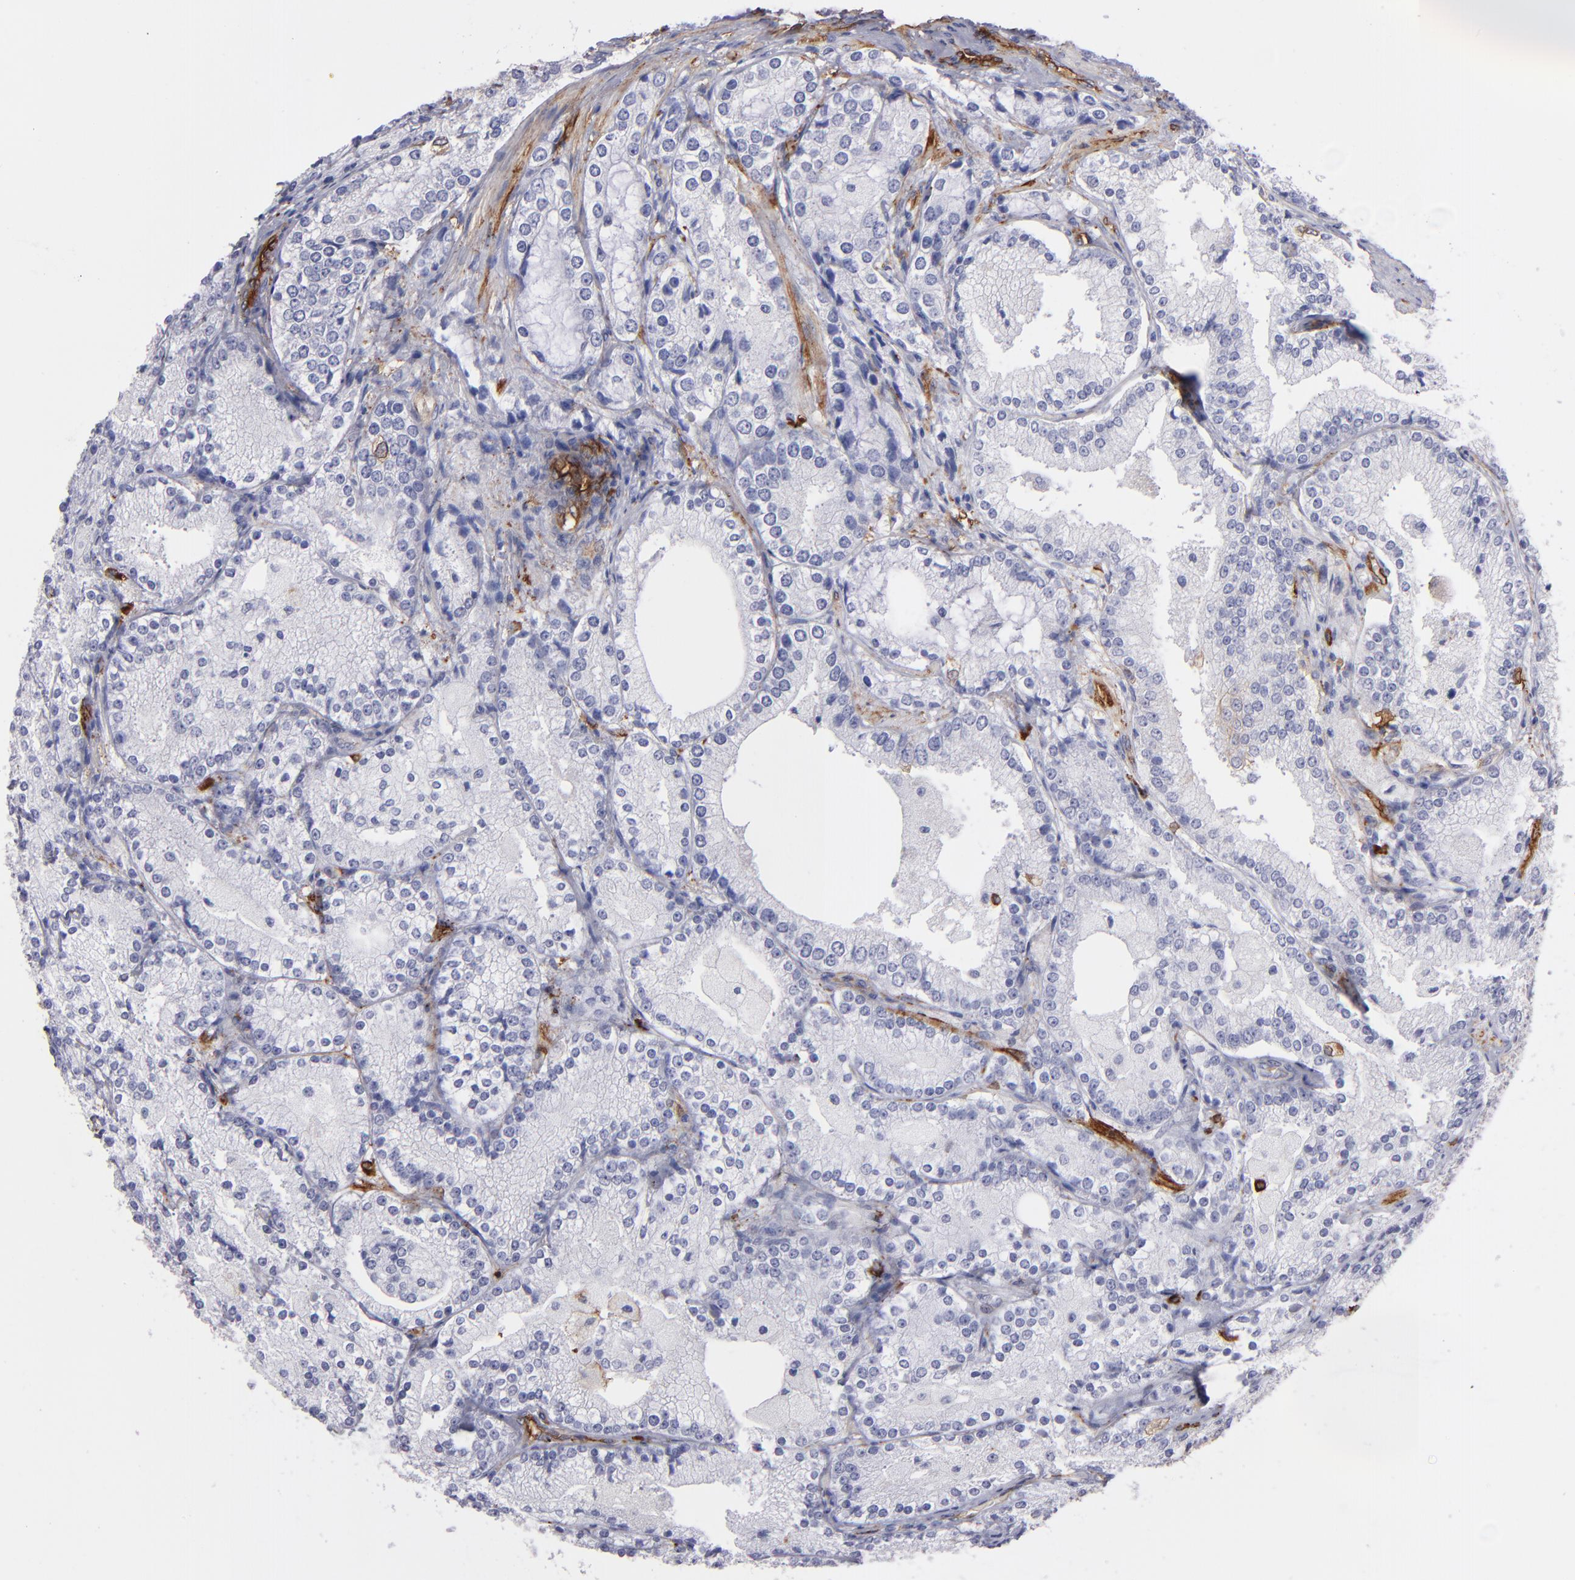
{"staining": {"intensity": "negative", "quantity": "none", "location": "none"}, "tissue": "prostate cancer", "cell_type": "Tumor cells", "image_type": "cancer", "snomed": [{"axis": "morphology", "description": "Adenocarcinoma, High grade"}, {"axis": "topography", "description": "Prostate"}], "caption": "The immunohistochemistry (IHC) histopathology image has no significant expression in tumor cells of prostate cancer tissue.", "gene": "AHNAK2", "patient": {"sex": "male", "age": 63}}